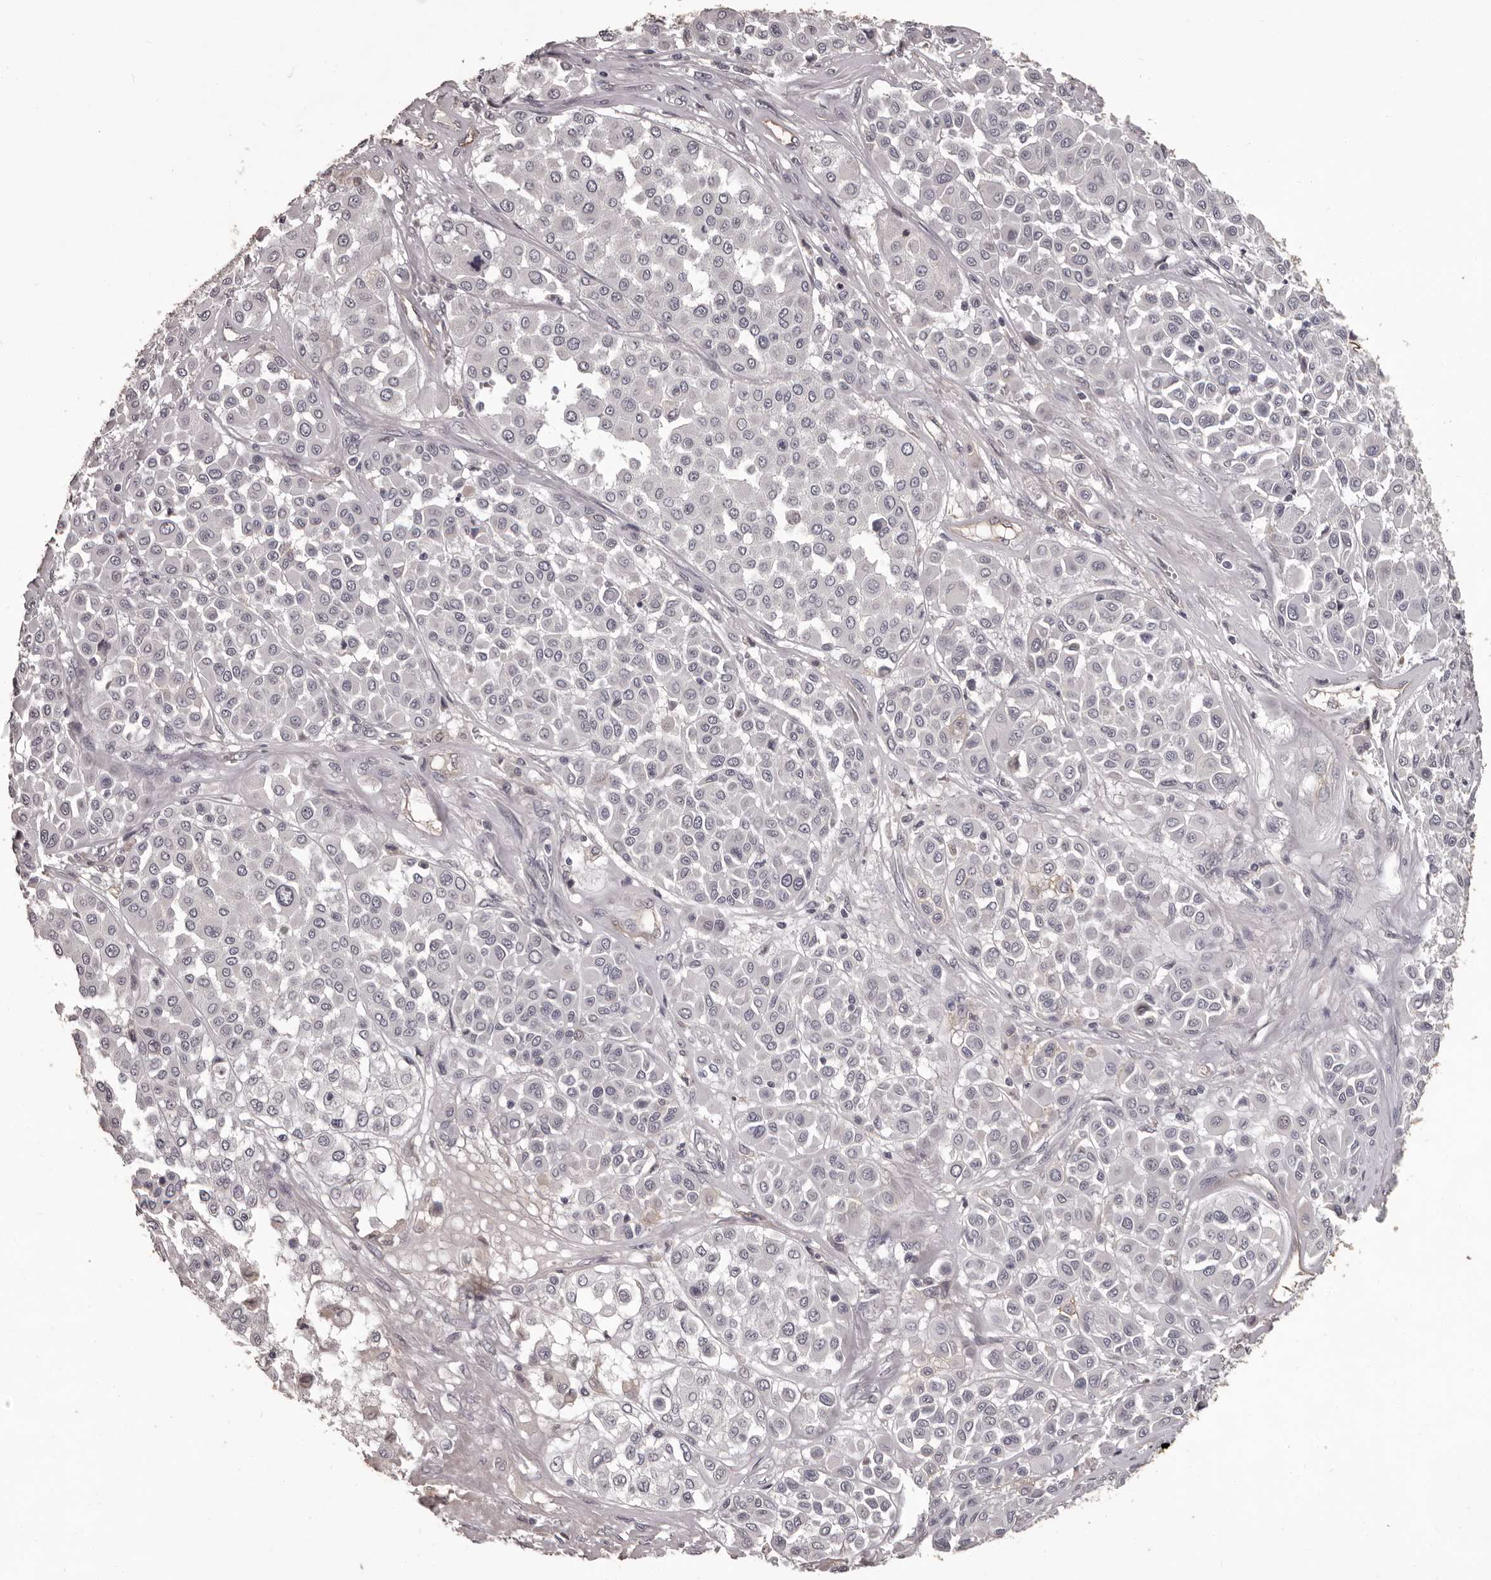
{"staining": {"intensity": "negative", "quantity": "none", "location": "none"}, "tissue": "melanoma", "cell_type": "Tumor cells", "image_type": "cancer", "snomed": [{"axis": "morphology", "description": "Malignant melanoma, Metastatic site"}, {"axis": "topography", "description": "Soft tissue"}], "caption": "Melanoma was stained to show a protein in brown. There is no significant staining in tumor cells. (DAB immunohistochemistry (IHC) visualized using brightfield microscopy, high magnification).", "gene": "GPR78", "patient": {"sex": "male", "age": 41}}